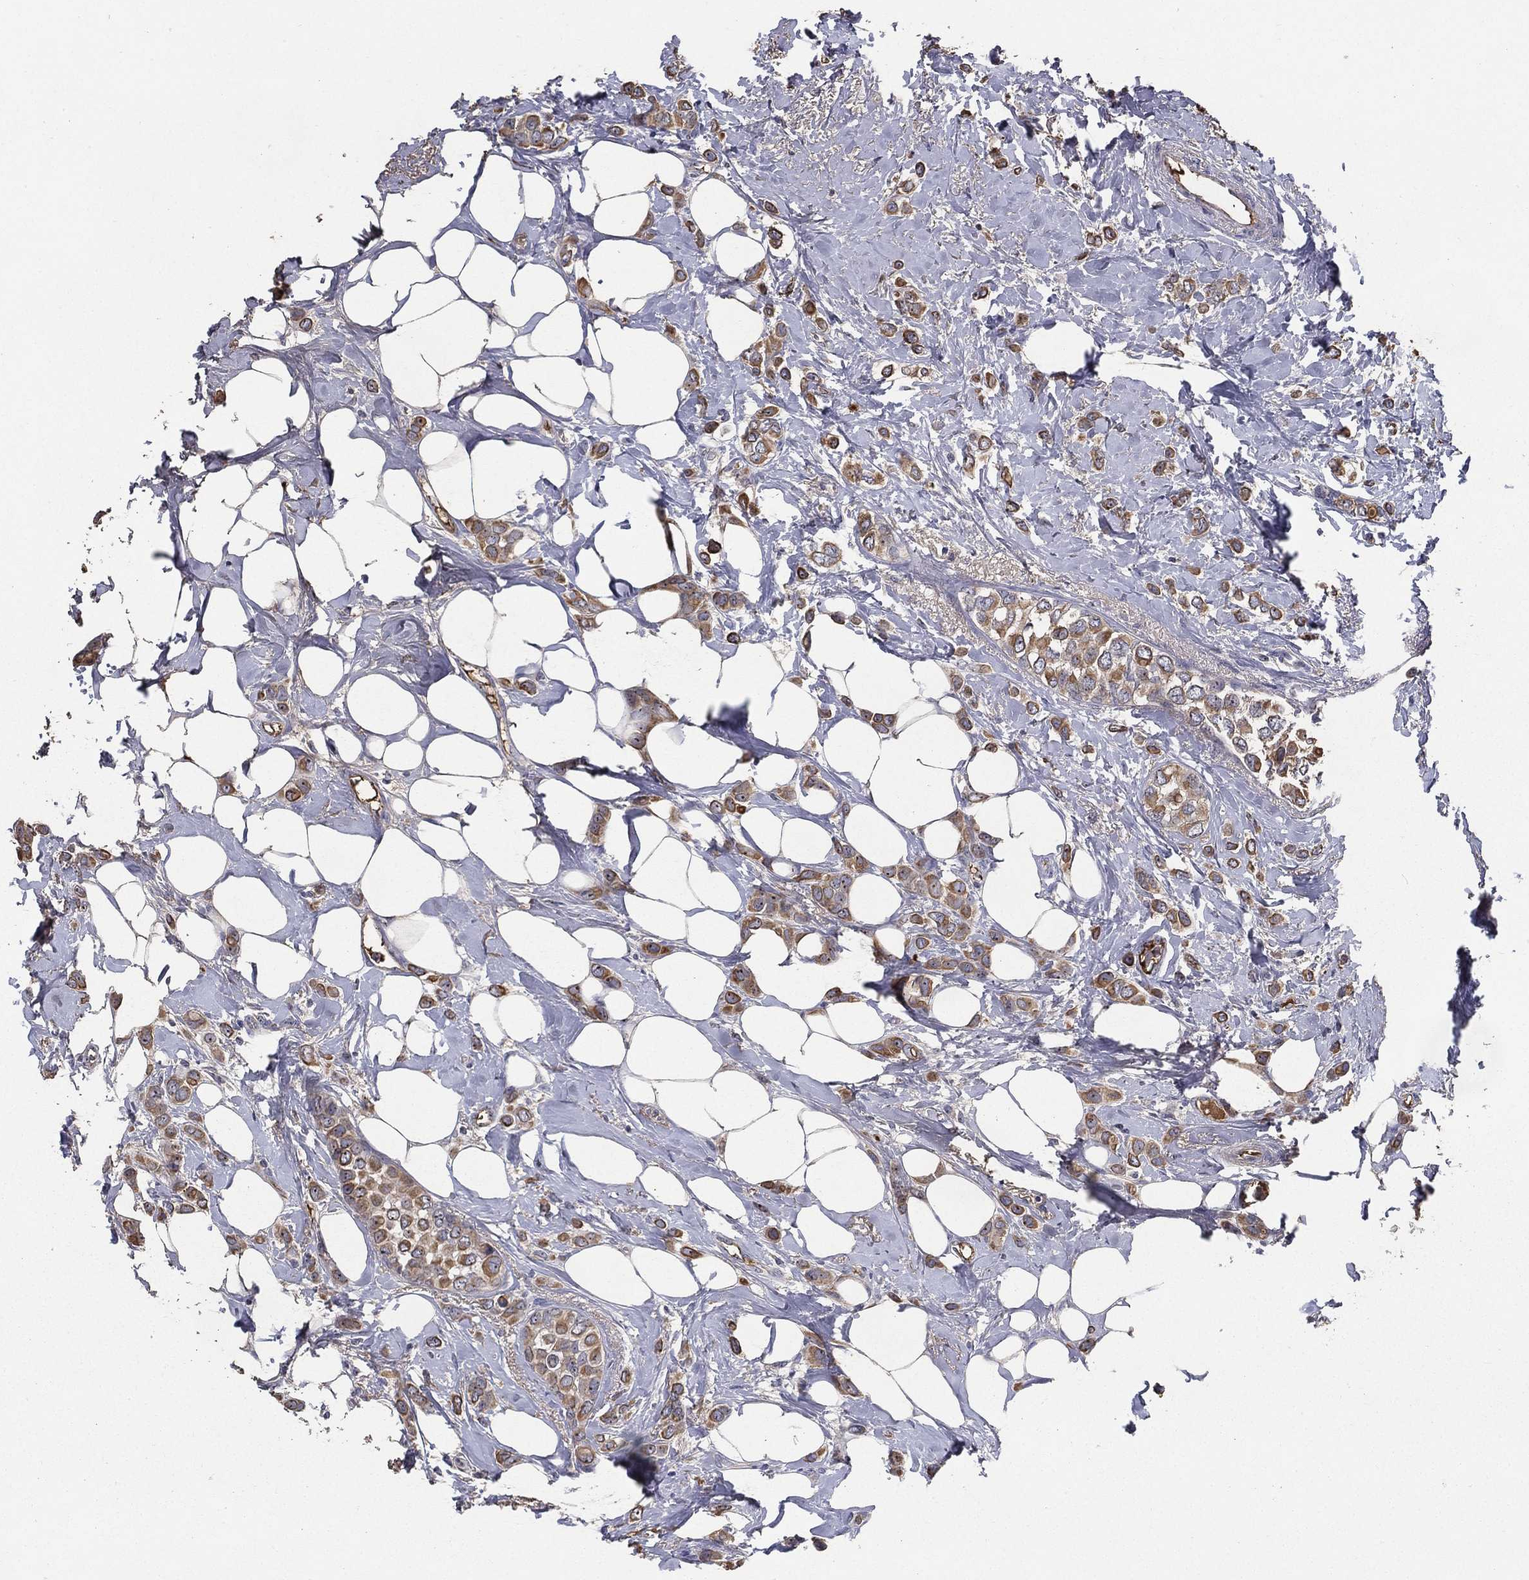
{"staining": {"intensity": "moderate", "quantity": ">75%", "location": "cytoplasmic/membranous"}, "tissue": "breast cancer", "cell_type": "Tumor cells", "image_type": "cancer", "snomed": [{"axis": "morphology", "description": "Lobular carcinoma"}, {"axis": "topography", "description": "Breast"}], "caption": "Moderate cytoplasmic/membranous protein staining is present in approximately >75% of tumor cells in lobular carcinoma (breast).", "gene": "EFNA1", "patient": {"sex": "female", "age": 66}}